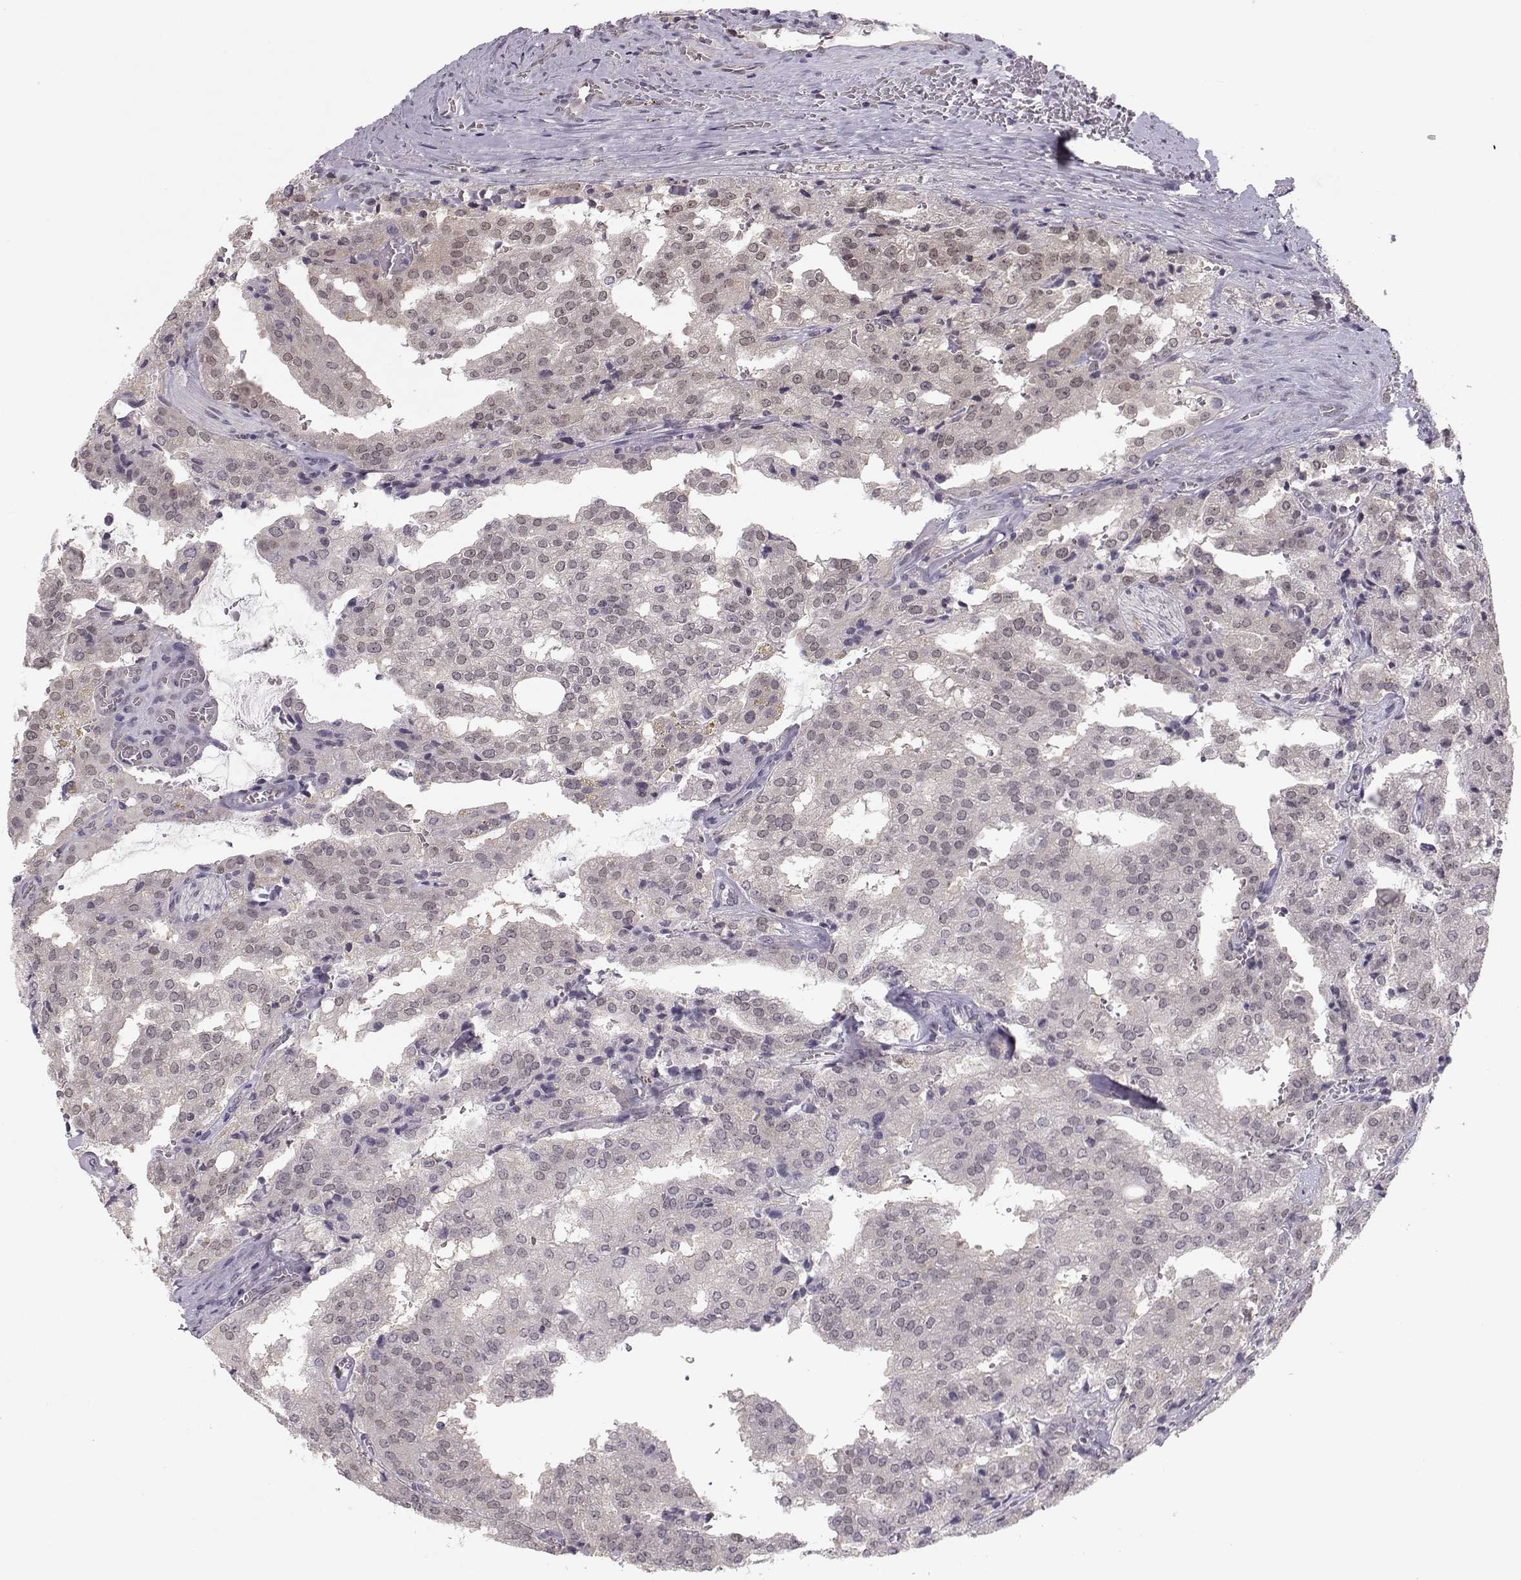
{"staining": {"intensity": "negative", "quantity": "none", "location": "none"}, "tissue": "prostate cancer", "cell_type": "Tumor cells", "image_type": "cancer", "snomed": [{"axis": "morphology", "description": "Adenocarcinoma, High grade"}, {"axis": "topography", "description": "Prostate"}], "caption": "High magnification brightfield microscopy of prostate cancer (high-grade adenocarcinoma) stained with DAB (3,3'-diaminobenzidine) (brown) and counterstained with hematoxylin (blue): tumor cells show no significant staining. (DAB (3,3'-diaminobenzidine) IHC visualized using brightfield microscopy, high magnification).", "gene": "KIF13B", "patient": {"sex": "male", "age": 68}}